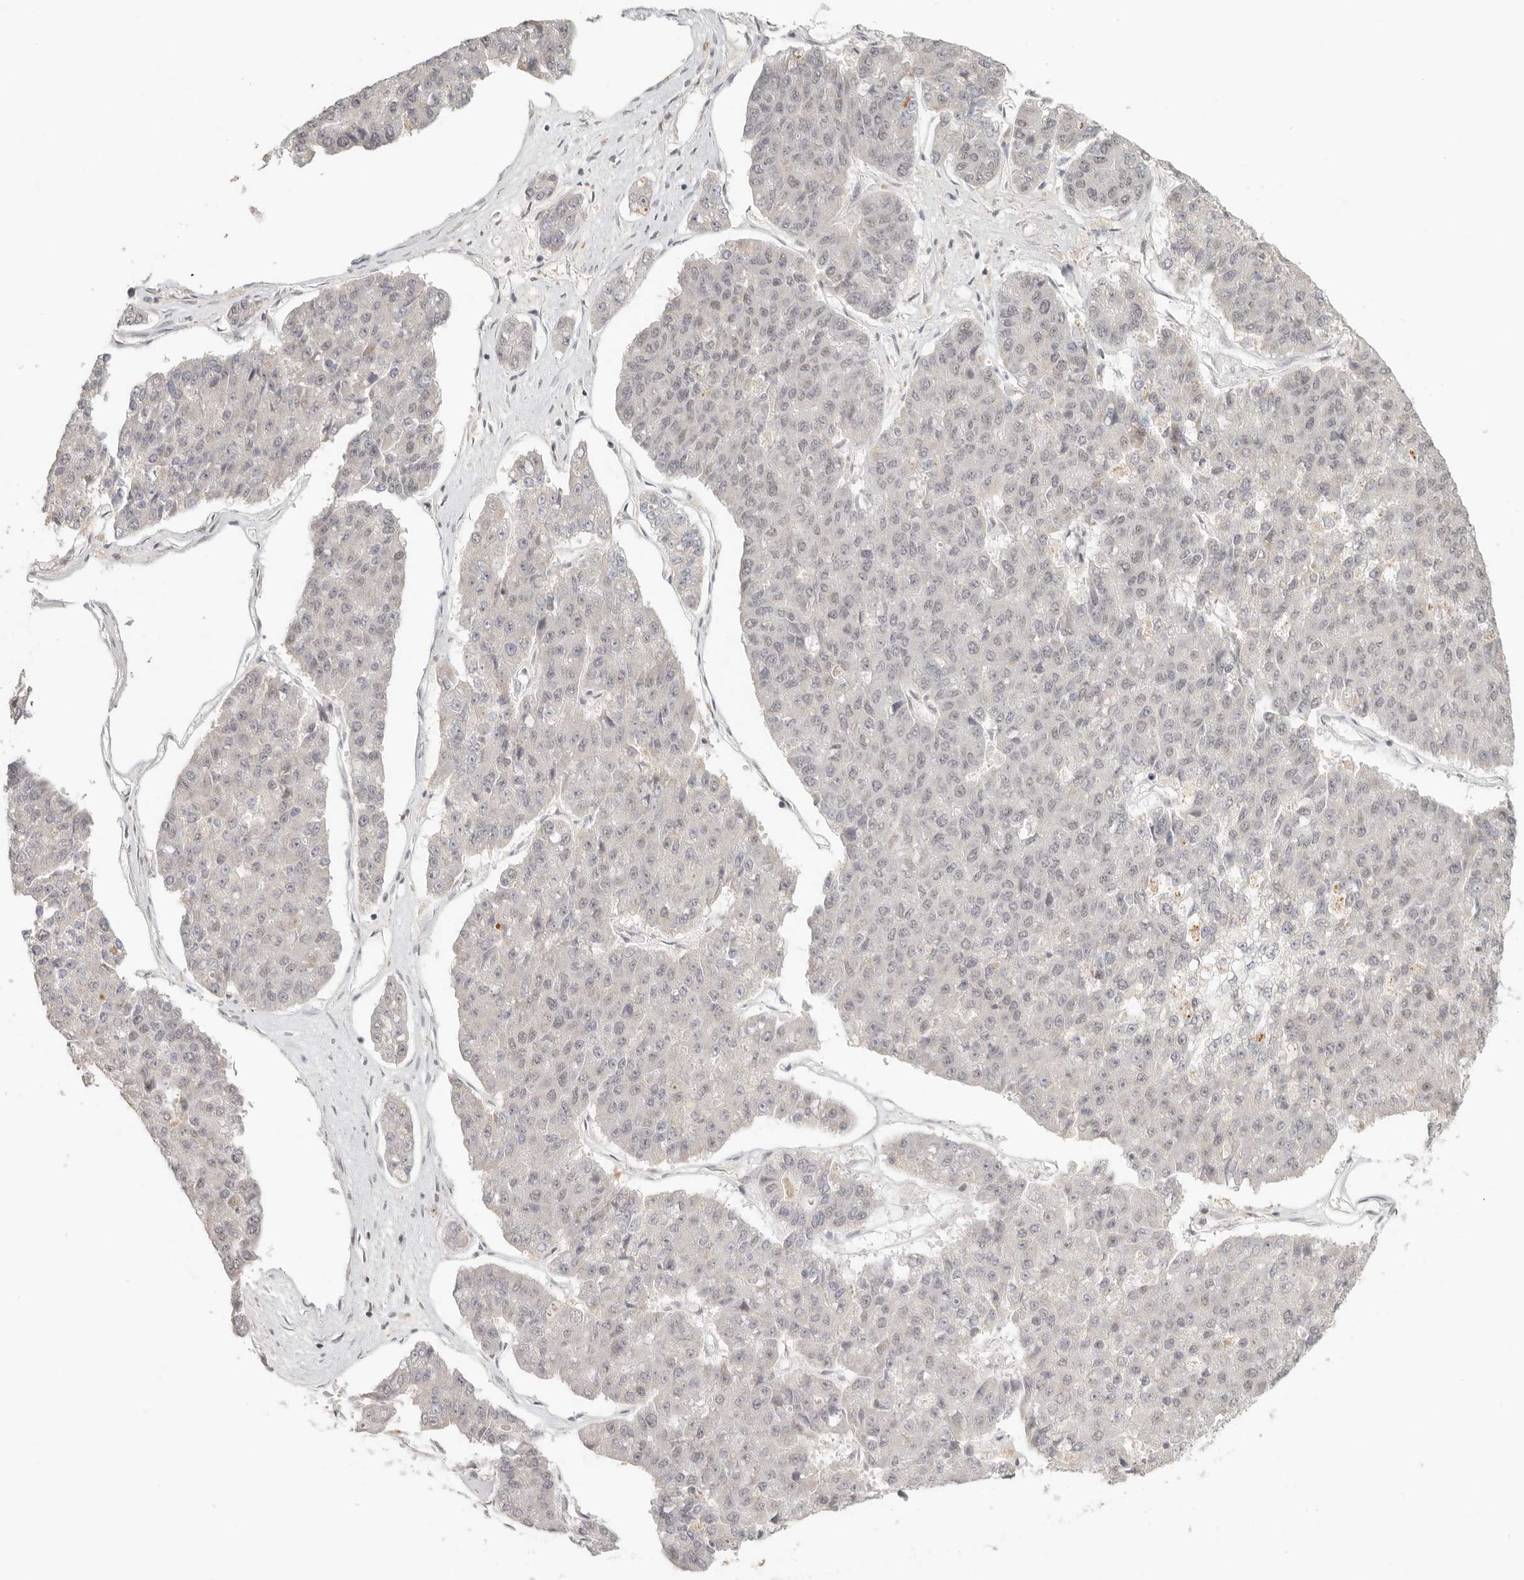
{"staining": {"intensity": "negative", "quantity": "none", "location": "none"}, "tissue": "pancreatic cancer", "cell_type": "Tumor cells", "image_type": "cancer", "snomed": [{"axis": "morphology", "description": "Adenocarcinoma, NOS"}, {"axis": "topography", "description": "Pancreas"}], "caption": "Immunohistochemistry (IHC) image of pancreatic adenocarcinoma stained for a protein (brown), which demonstrates no expression in tumor cells. The staining was performed using DAB to visualize the protein expression in brown, while the nuclei were stained in blue with hematoxylin (Magnification: 20x).", "gene": "GABPA", "patient": {"sex": "male", "age": 50}}